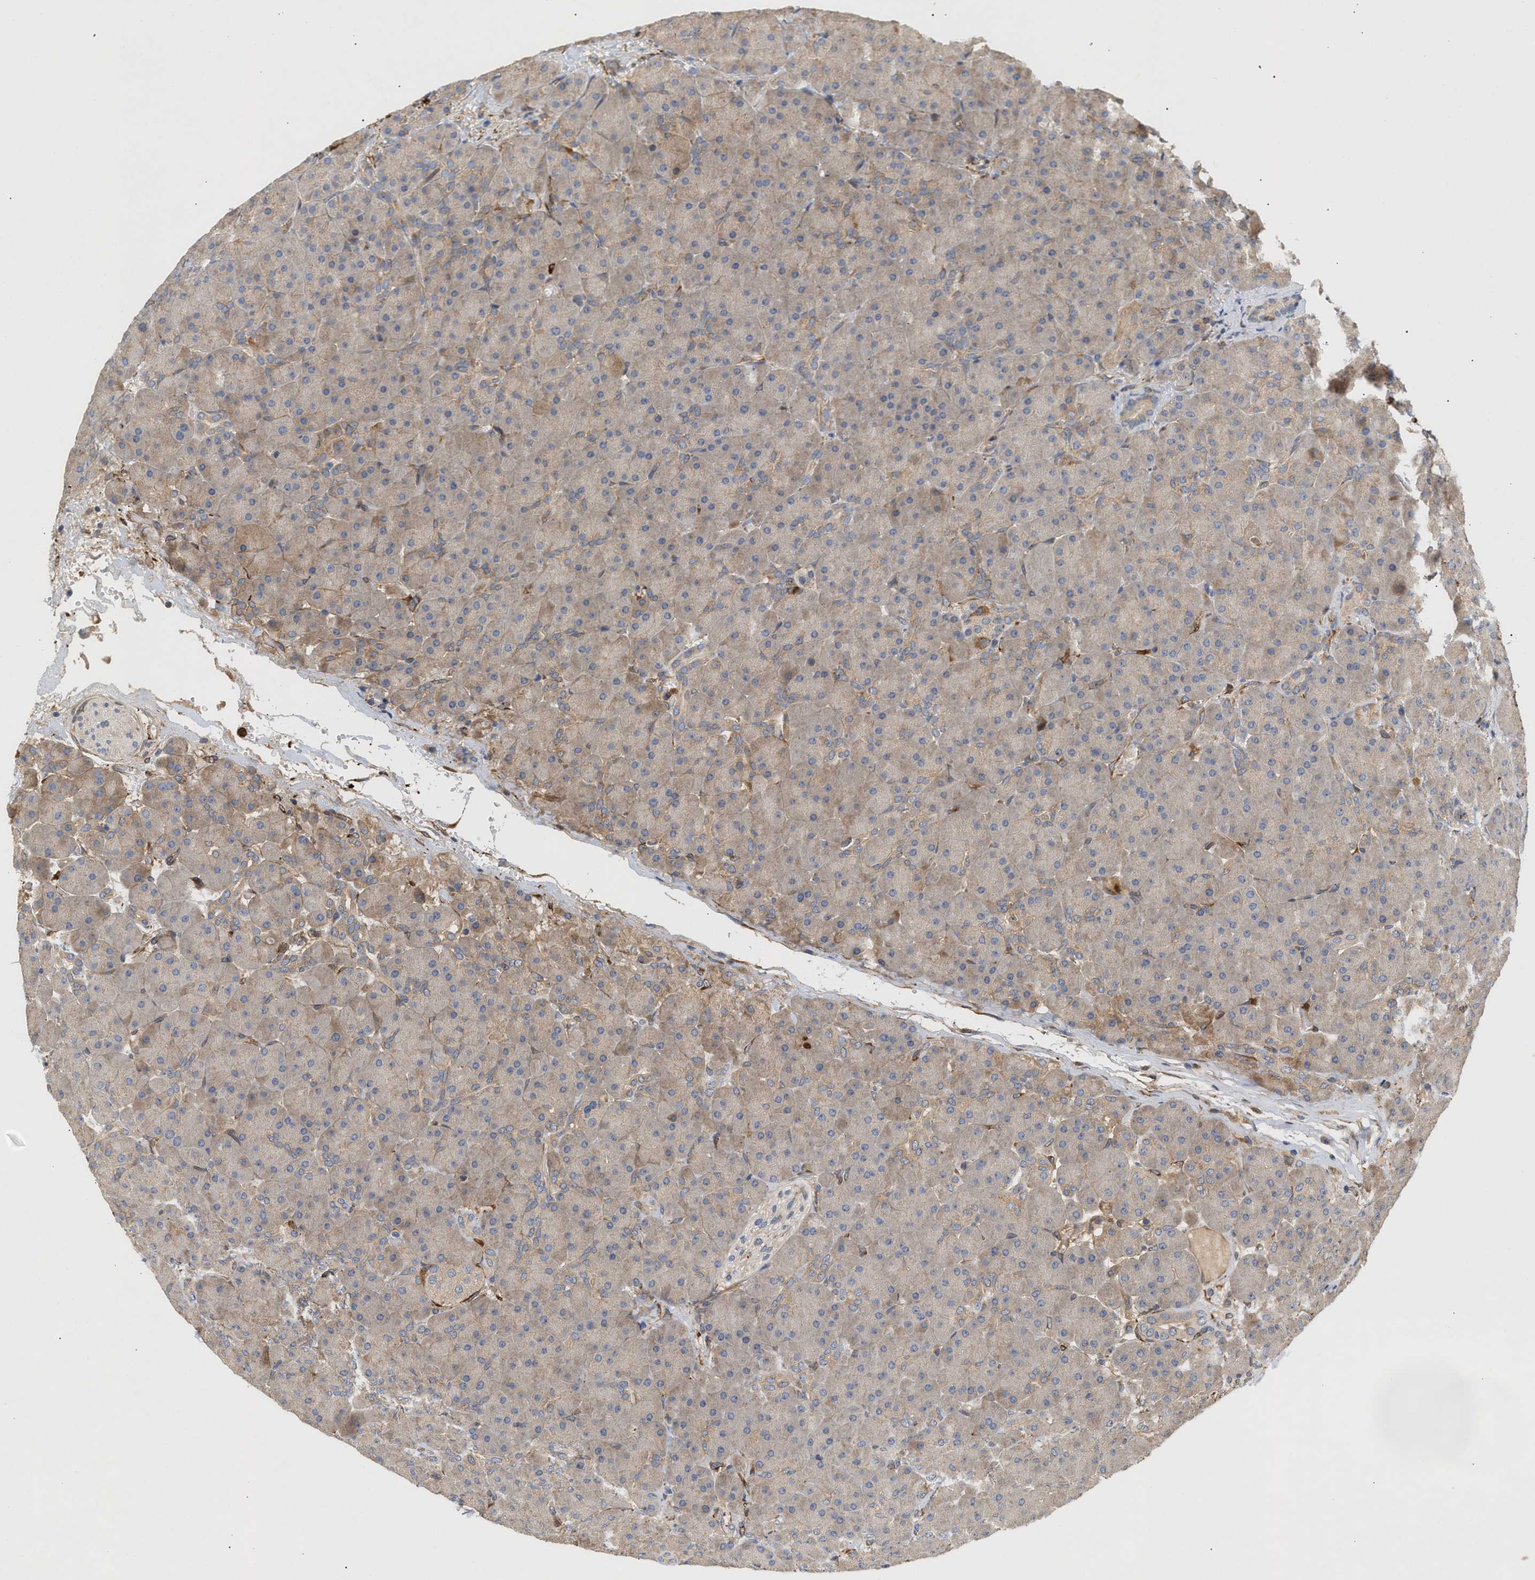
{"staining": {"intensity": "weak", "quantity": ">75%", "location": "cytoplasmic/membranous"}, "tissue": "pancreas", "cell_type": "Exocrine glandular cells", "image_type": "normal", "snomed": [{"axis": "morphology", "description": "Normal tissue, NOS"}, {"axis": "topography", "description": "Pancreas"}], "caption": "Immunohistochemical staining of benign human pancreas reveals >75% levels of weak cytoplasmic/membranous protein positivity in approximately >75% of exocrine glandular cells.", "gene": "PLCD1", "patient": {"sex": "male", "age": 66}}